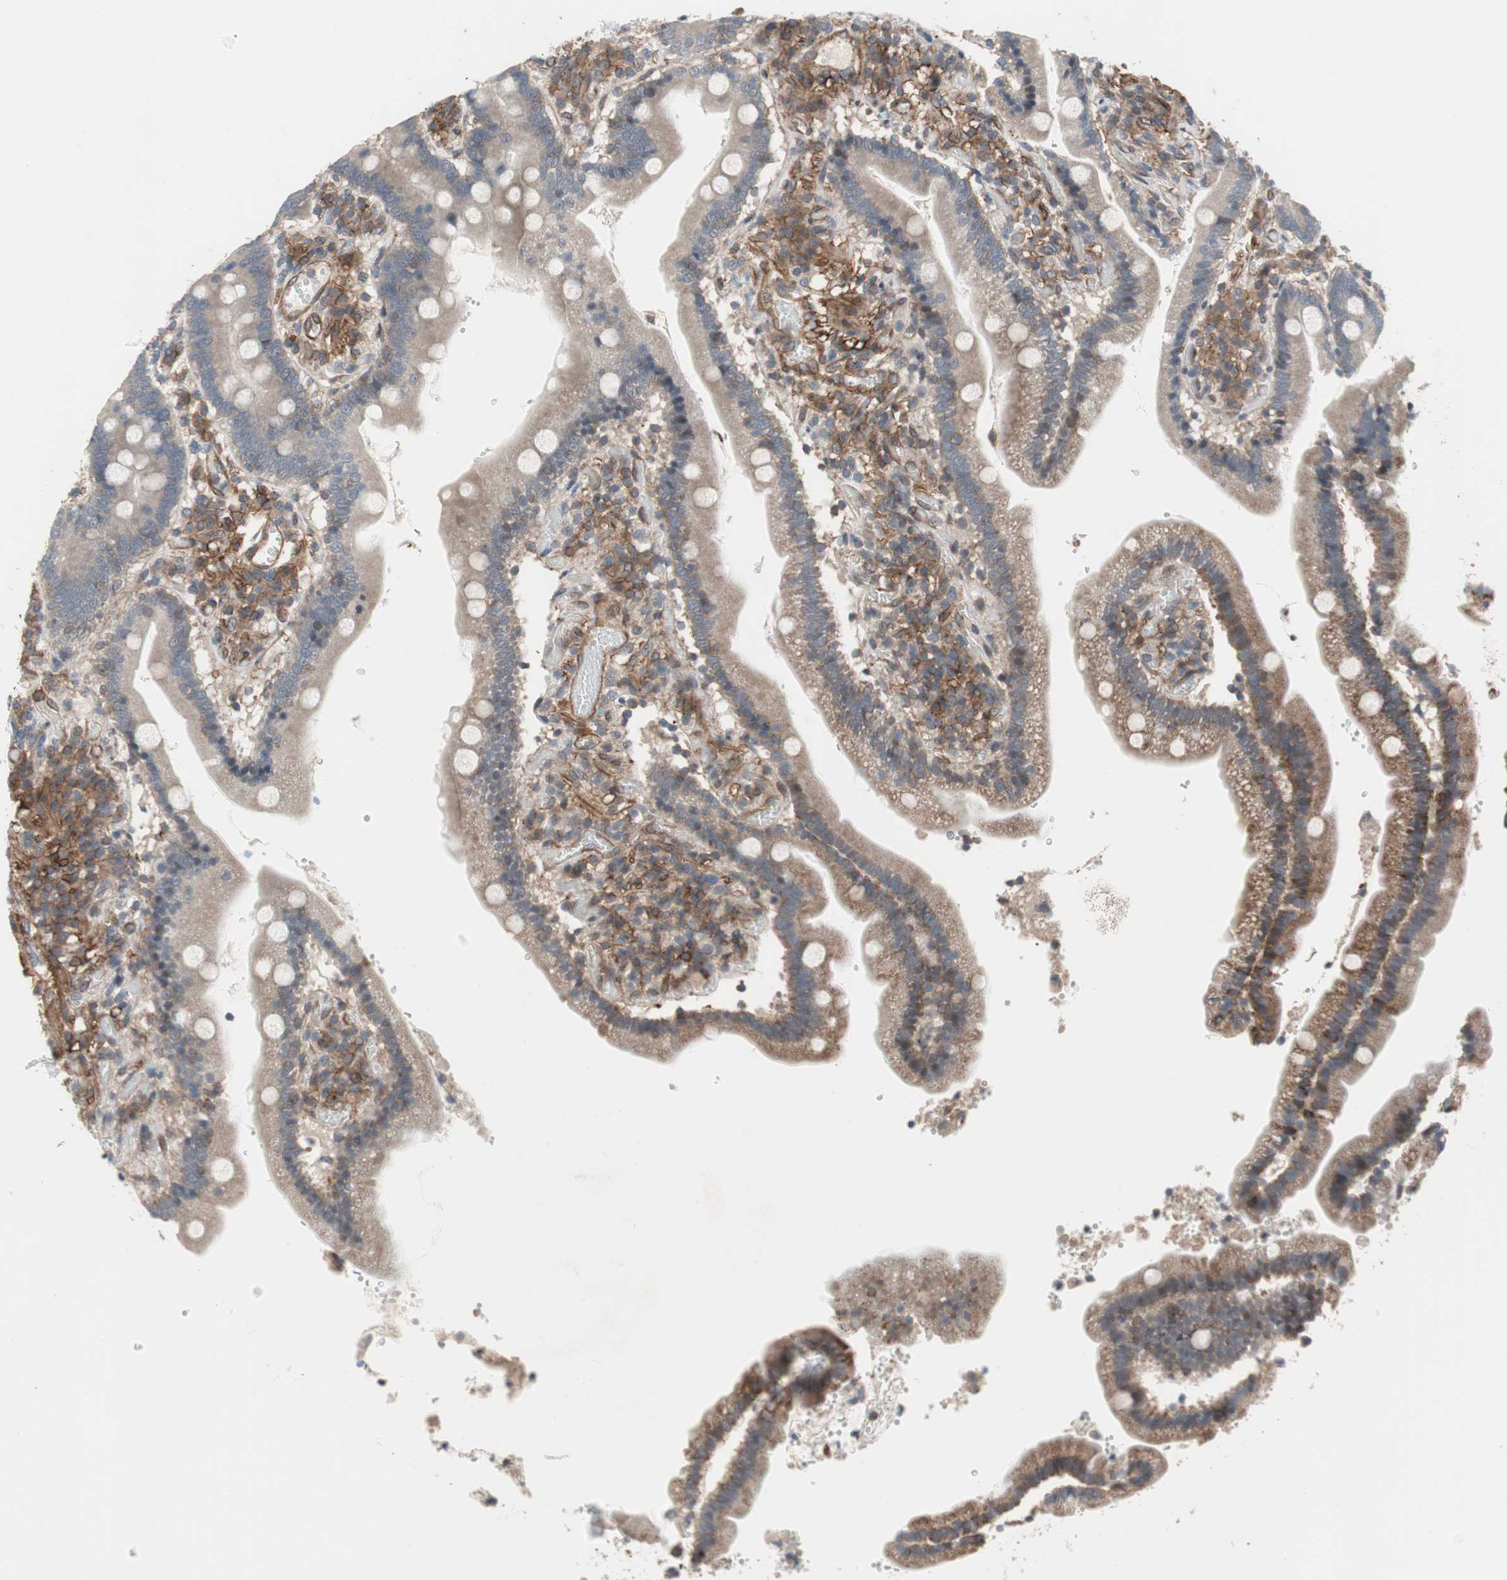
{"staining": {"intensity": "weak", "quantity": "25%-75%", "location": "cytoplasmic/membranous"}, "tissue": "duodenum", "cell_type": "Glandular cells", "image_type": "normal", "snomed": [{"axis": "morphology", "description": "Normal tissue, NOS"}, {"axis": "topography", "description": "Duodenum"}], "caption": "Immunohistochemistry (IHC) of normal human duodenum shows low levels of weak cytoplasmic/membranous positivity in about 25%-75% of glandular cells. Immunohistochemistry stains the protein of interest in brown and the nuclei are stained blue.", "gene": "GRHL1", "patient": {"sex": "male", "age": 66}}